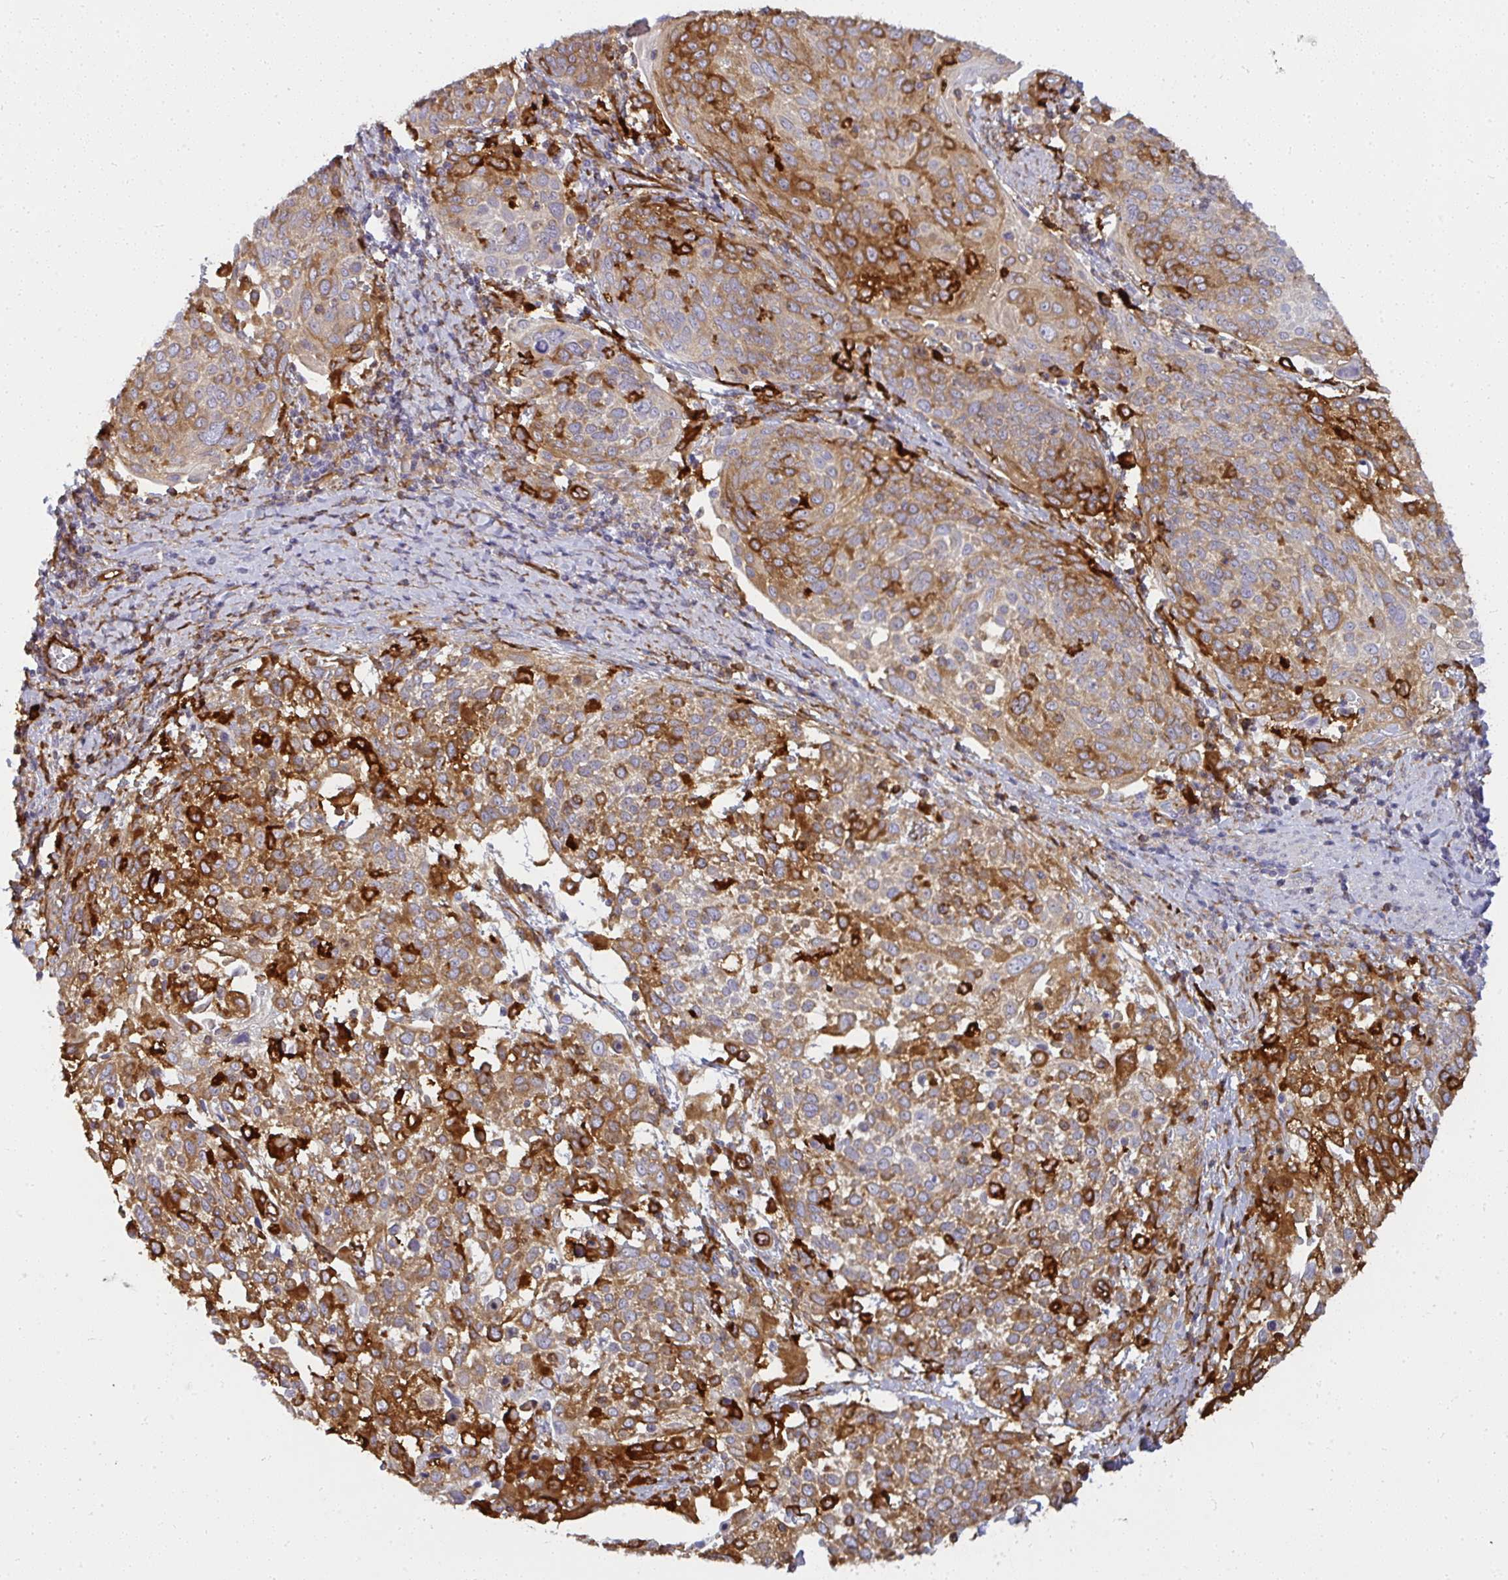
{"staining": {"intensity": "moderate", "quantity": ">75%", "location": "cytoplasmic/membranous"}, "tissue": "cervical cancer", "cell_type": "Tumor cells", "image_type": "cancer", "snomed": [{"axis": "morphology", "description": "Squamous cell carcinoma, NOS"}, {"axis": "topography", "description": "Cervix"}], "caption": "IHC staining of squamous cell carcinoma (cervical), which exhibits medium levels of moderate cytoplasmic/membranous positivity in approximately >75% of tumor cells indicating moderate cytoplasmic/membranous protein staining. The staining was performed using DAB (brown) for protein detection and nuclei were counterstained in hematoxylin (blue).", "gene": "IFIT3", "patient": {"sex": "female", "age": 61}}